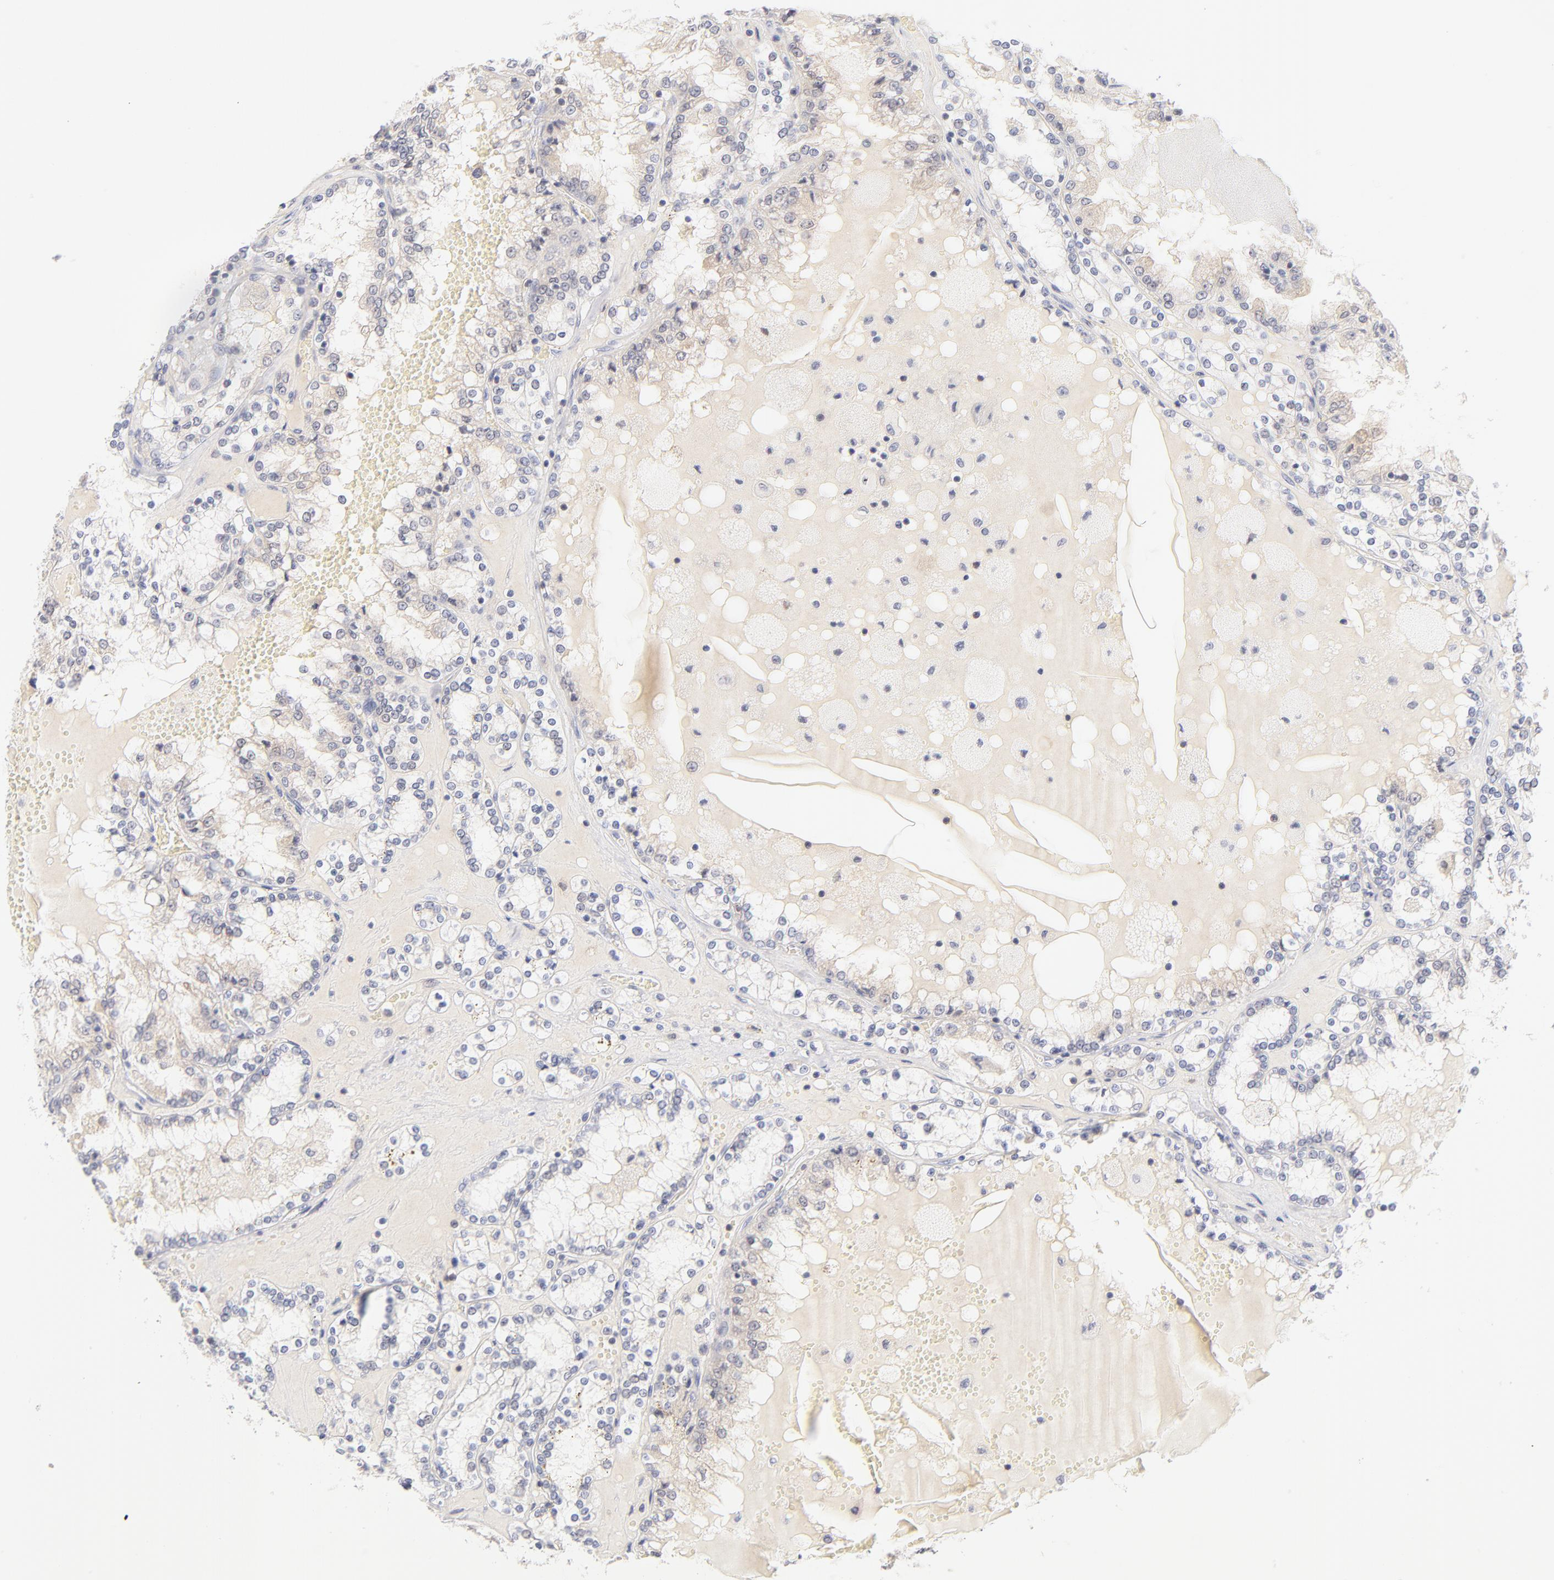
{"staining": {"intensity": "negative", "quantity": "none", "location": "none"}, "tissue": "renal cancer", "cell_type": "Tumor cells", "image_type": "cancer", "snomed": [{"axis": "morphology", "description": "Adenocarcinoma, NOS"}, {"axis": "topography", "description": "Kidney"}], "caption": "IHC micrograph of human renal cancer (adenocarcinoma) stained for a protein (brown), which demonstrates no positivity in tumor cells.", "gene": "CASP6", "patient": {"sex": "female", "age": 56}}